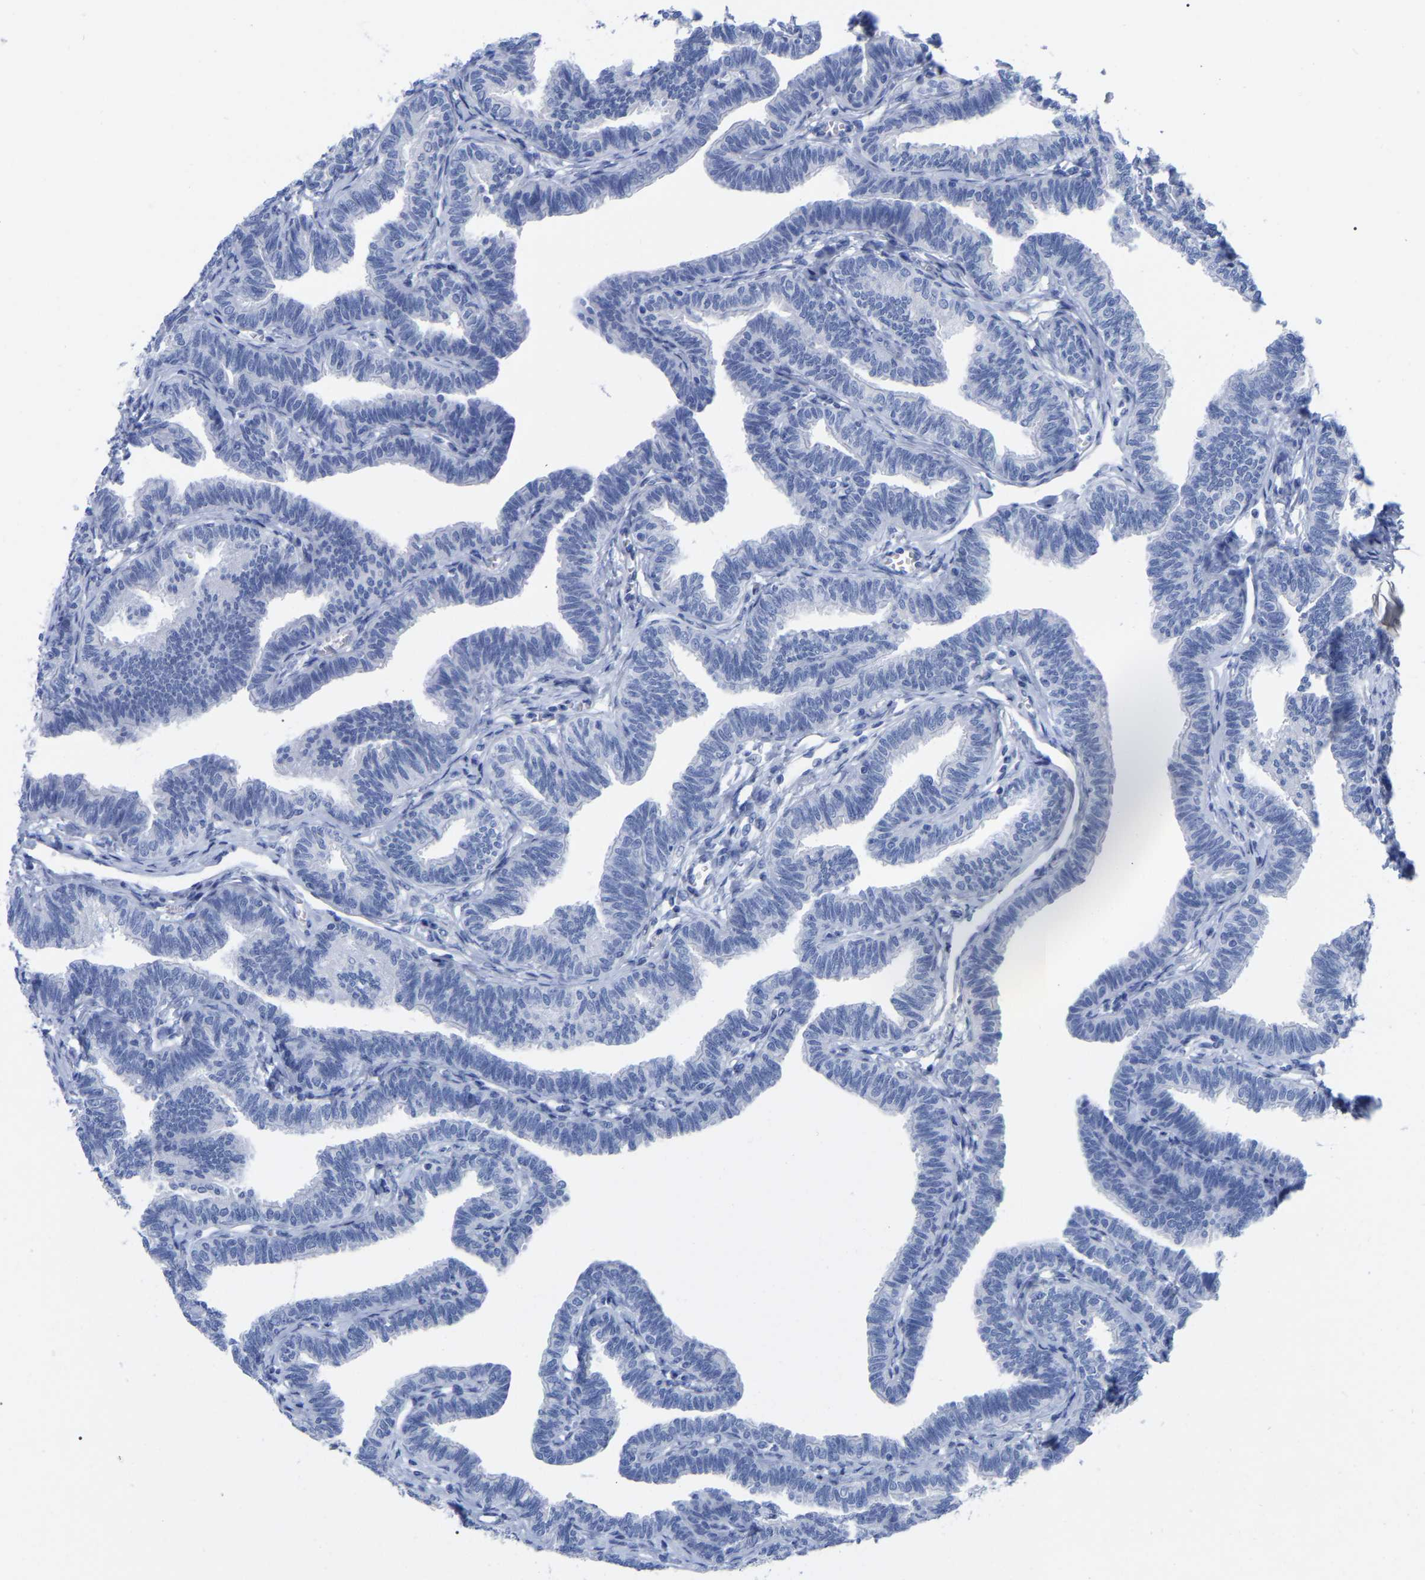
{"staining": {"intensity": "negative", "quantity": "none", "location": "none"}, "tissue": "fallopian tube", "cell_type": "Glandular cells", "image_type": "normal", "snomed": [{"axis": "morphology", "description": "Normal tissue, NOS"}, {"axis": "topography", "description": "Fallopian tube"}, {"axis": "topography", "description": "Ovary"}], "caption": "The micrograph displays no significant positivity in glandular cells of fallopian tube.", "gene": "HAPLN1", "patient": {"sex": "female", "age": 23}}